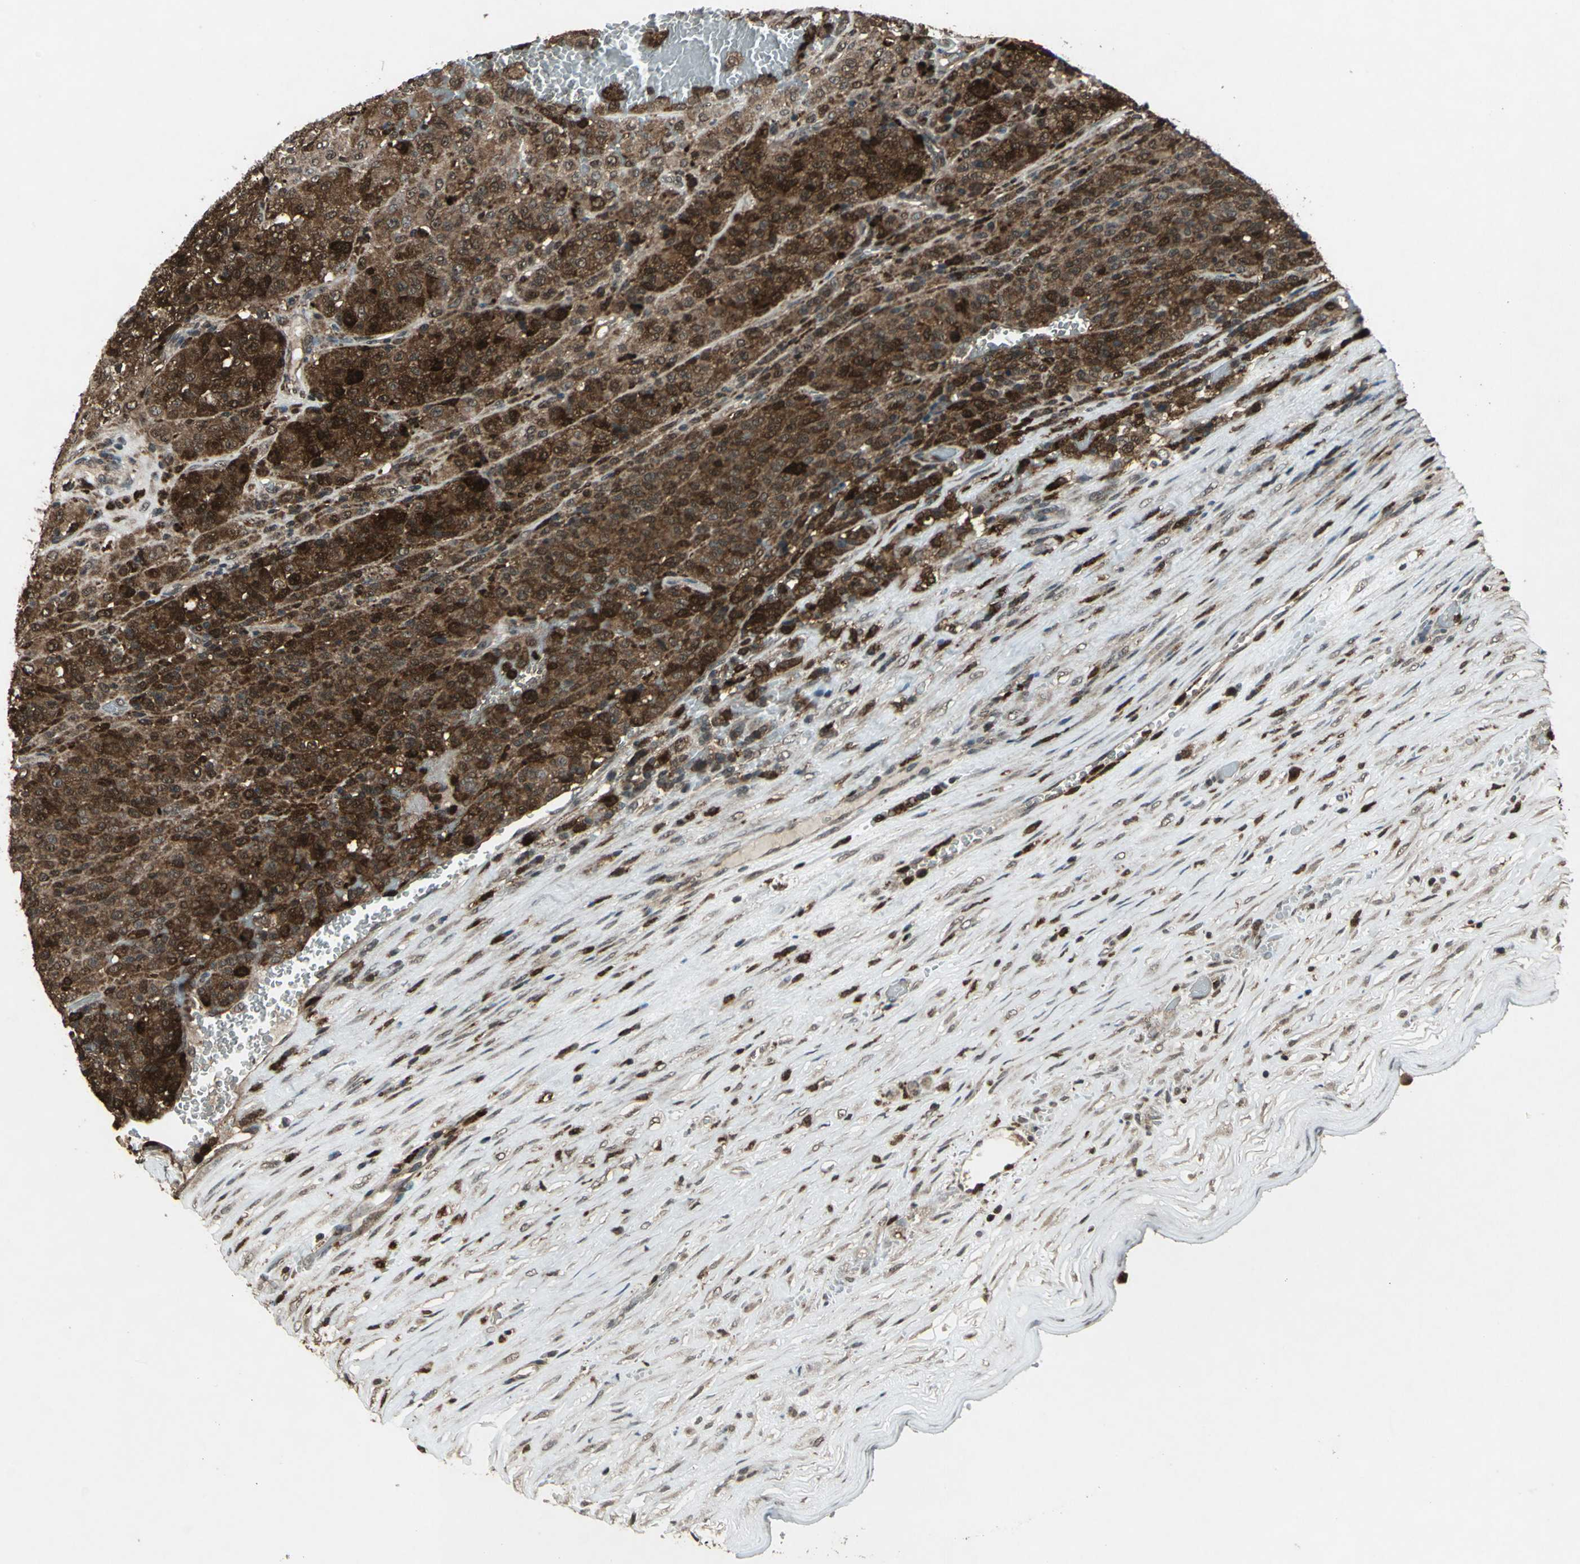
{"staining": {"intensity": "strong", "quantity": ">75%", "location": "cytoplasmic/membranous"}, "tissue": "melanoma", "cell_type": "Tumor cells", "image_type": "cancer", "snomed": [{"axis": "morphology", "description": "Malignant melanoma, Metastatic site"}, {"axis": "topography", "description": "Pancreas"}], "caption": "Immunohistochemistry of melanoma demonstrates high levels of strong cytoplasmic/membranous expression in approximately >75% of tumor cells.", "gene": "PYCARD", "patient": {"sex": "female", "age": 30}}